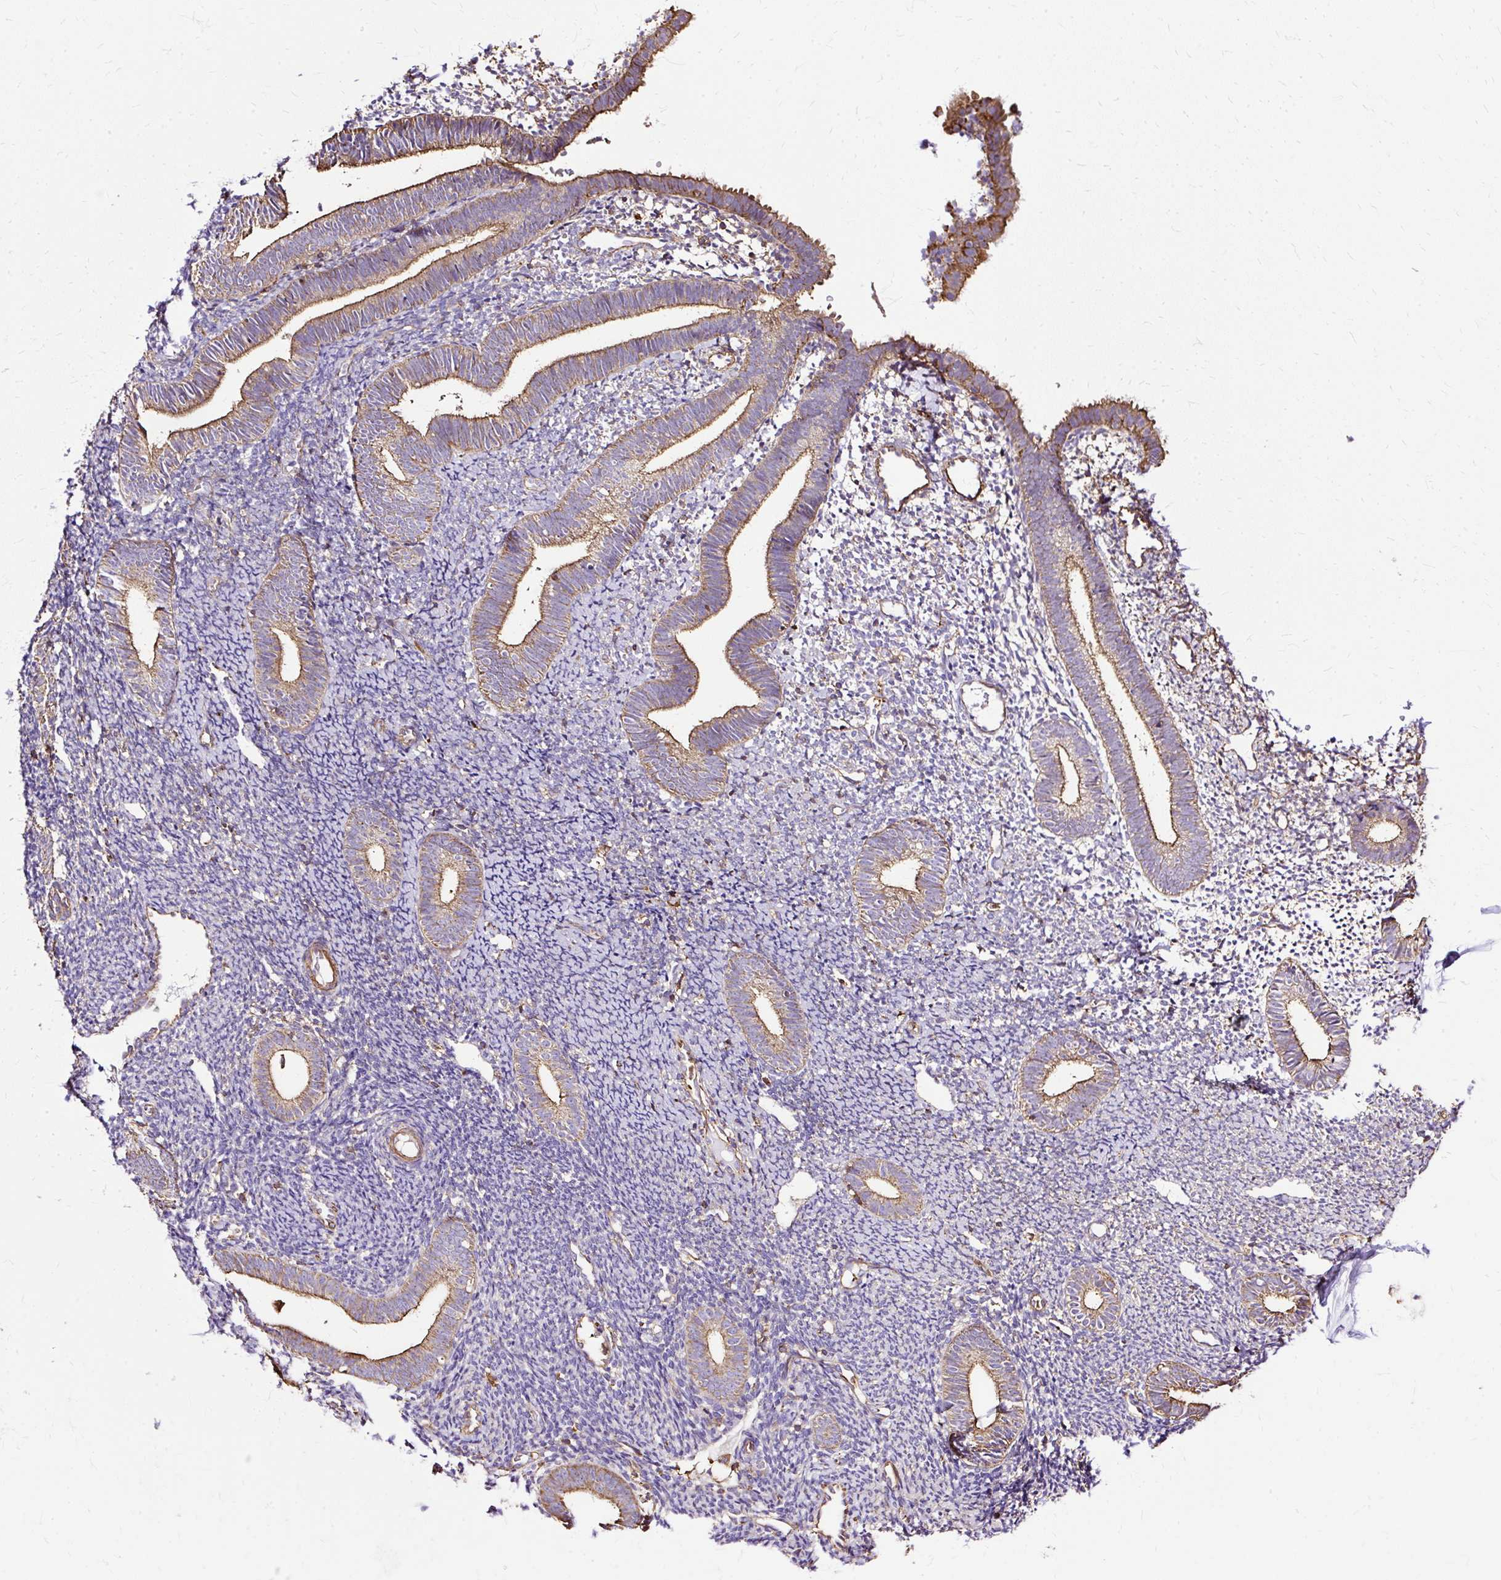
{"staining": {"intensity": "strong", "quantity": "<25%", "location": "cytoplasmic/membranous"}, "tissue": "endometrium", "cell_type": "Cells in endometrial stroma", "image_type": "normal", "snomed": [{"axis": "morphology", "description": "Normal tissue, NOS"}, {"axis": "topography", "description": "Endometrium"}], "caption": "Unremarkable endometrium exhibits strong cytoplasmic/membranous expression in approximately <25% of cells in endometrial stroma (DAB (3,3'-diaminobenzidine) IHC, brown staining for protein, blue staining for nuclei)..", "gene": "KLHL11", "patient": {"sex": "female", "age": 39}}